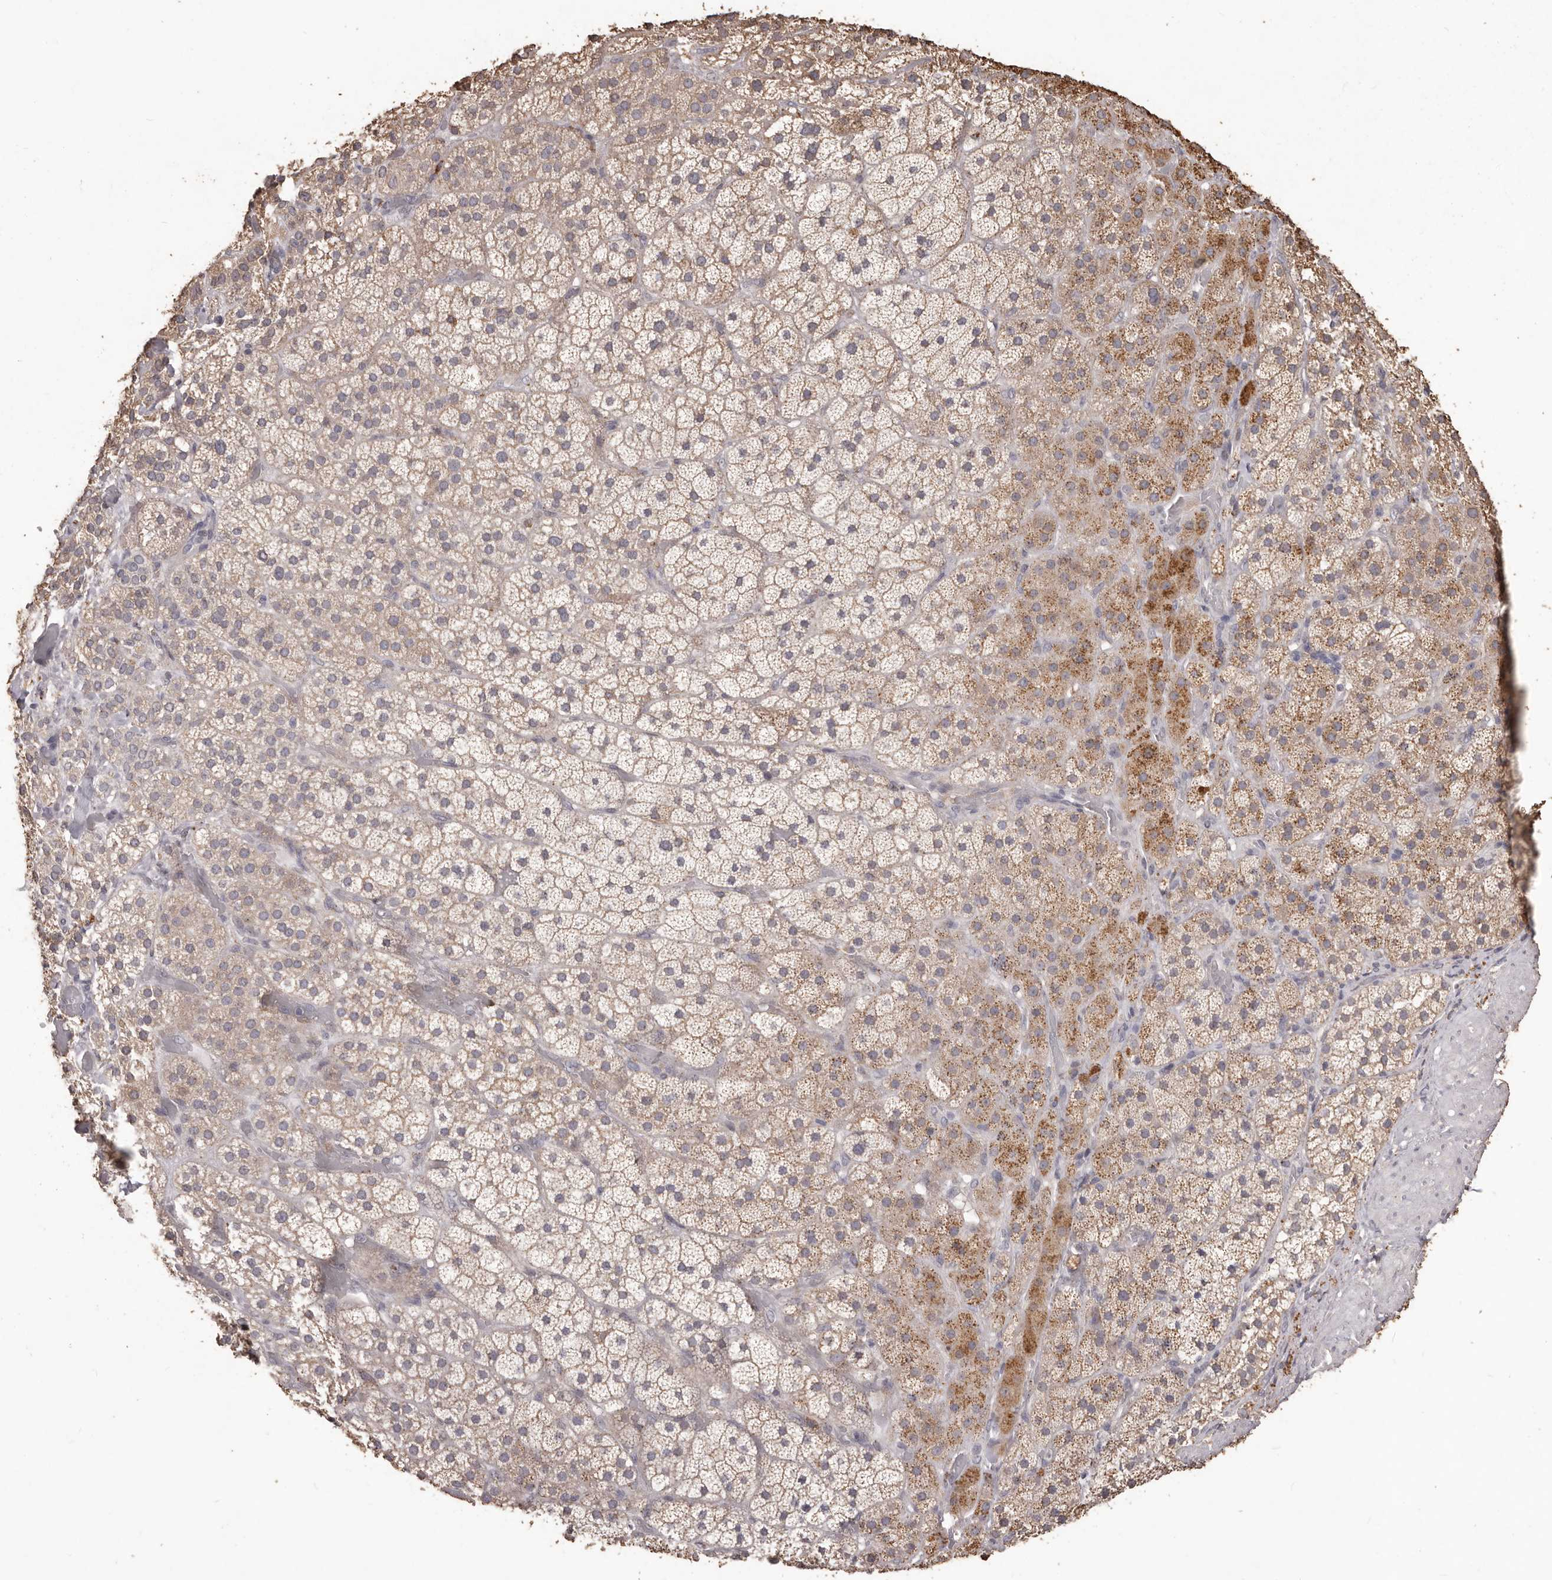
{"staining": {"intensity": "moderate", "quantity": "25%-75%", "location": "cytoplasmic/membranous"}, "tissue": "adrenal gland", "cell_type": "Glandular cells", "image_type": "normal", "snomed": [{"axis": "morphology", "description": "Normal tissue, NOS"}, {"axis": "topography", "description": "Adrenal gland"}], "caption": "Immunohistochemical staining of benign human adrenal gland shows 25%-75% levels of moderate cytoplasmic/membranous protein positivity in about 25%-75% of glandular cells.", "gene": "PRSS27", "patient": {"sex": "male", "age": 57}}